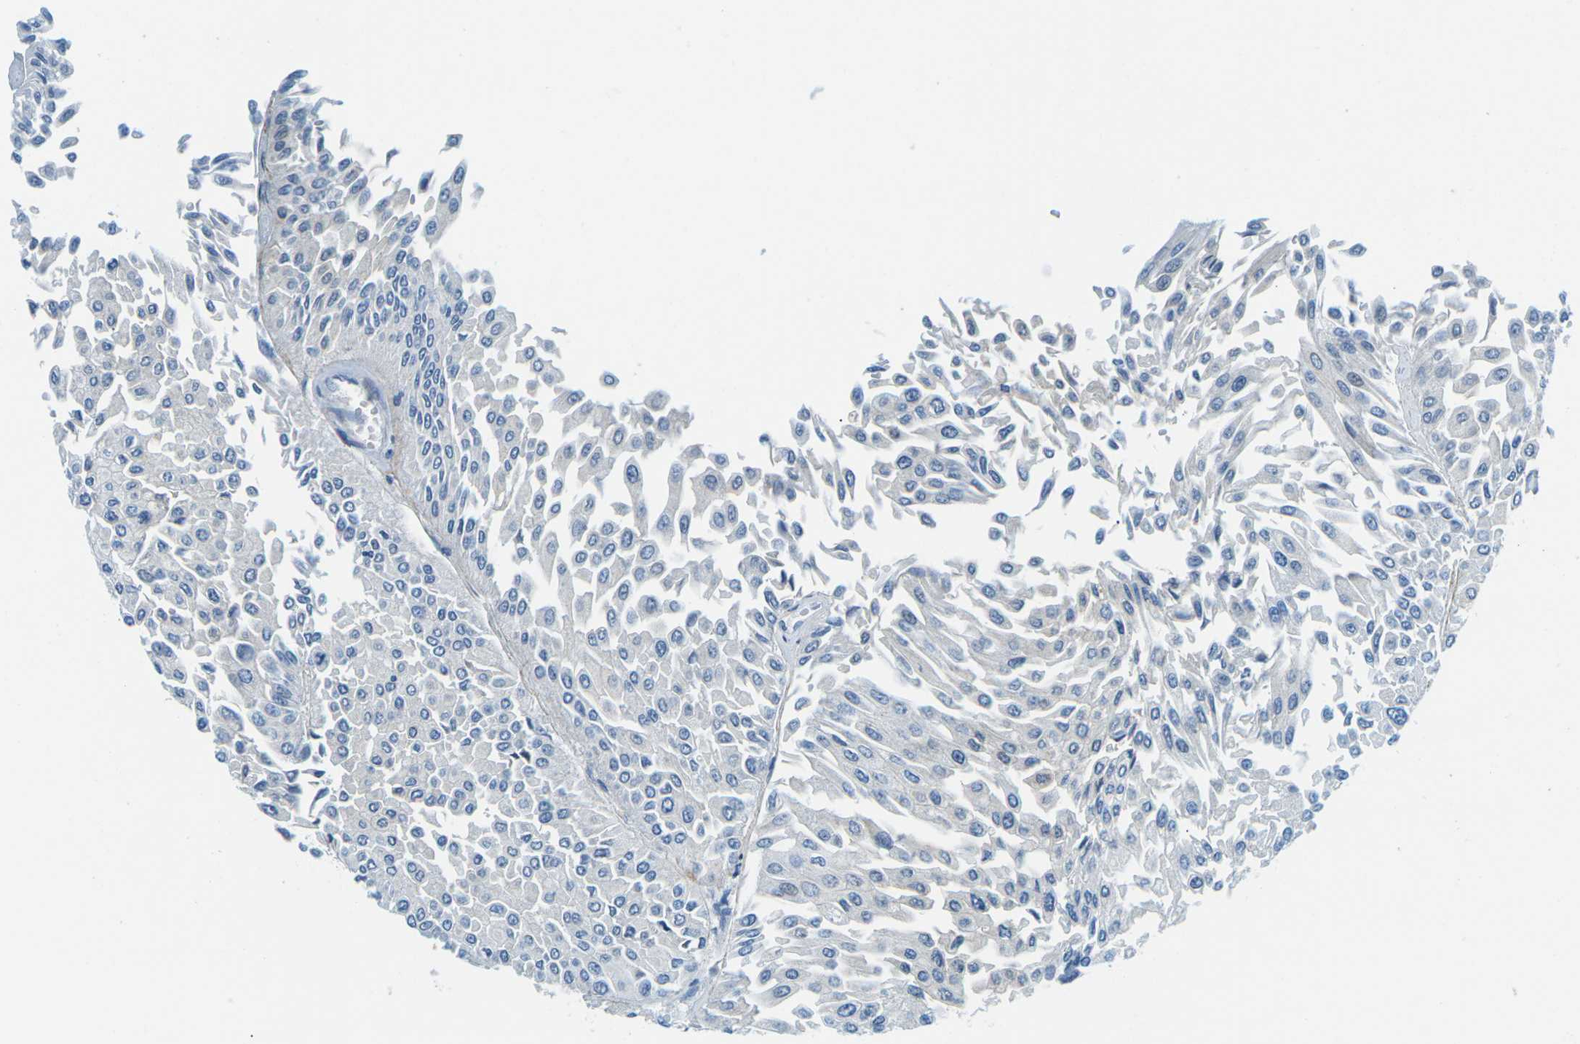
{"staining": {"intensity": "negative", "quantity": "none", "location": "none"}, "tissue": "urothelial cancer", "cell_type": "Tumor cells", "image_type": "cancer", "snomed": [{"axis": "morphology", "description": "Urothelial carcinoma, Low grade"}, {"axis": "topography", "description": "Urinary bladder"}], "caption": "Histopathology image shows no protein staining in tumor cells of low-grade urothelial carcinoma tissue.", "gene": "CFB", "patient": {"sex": "male", "age": 67}}